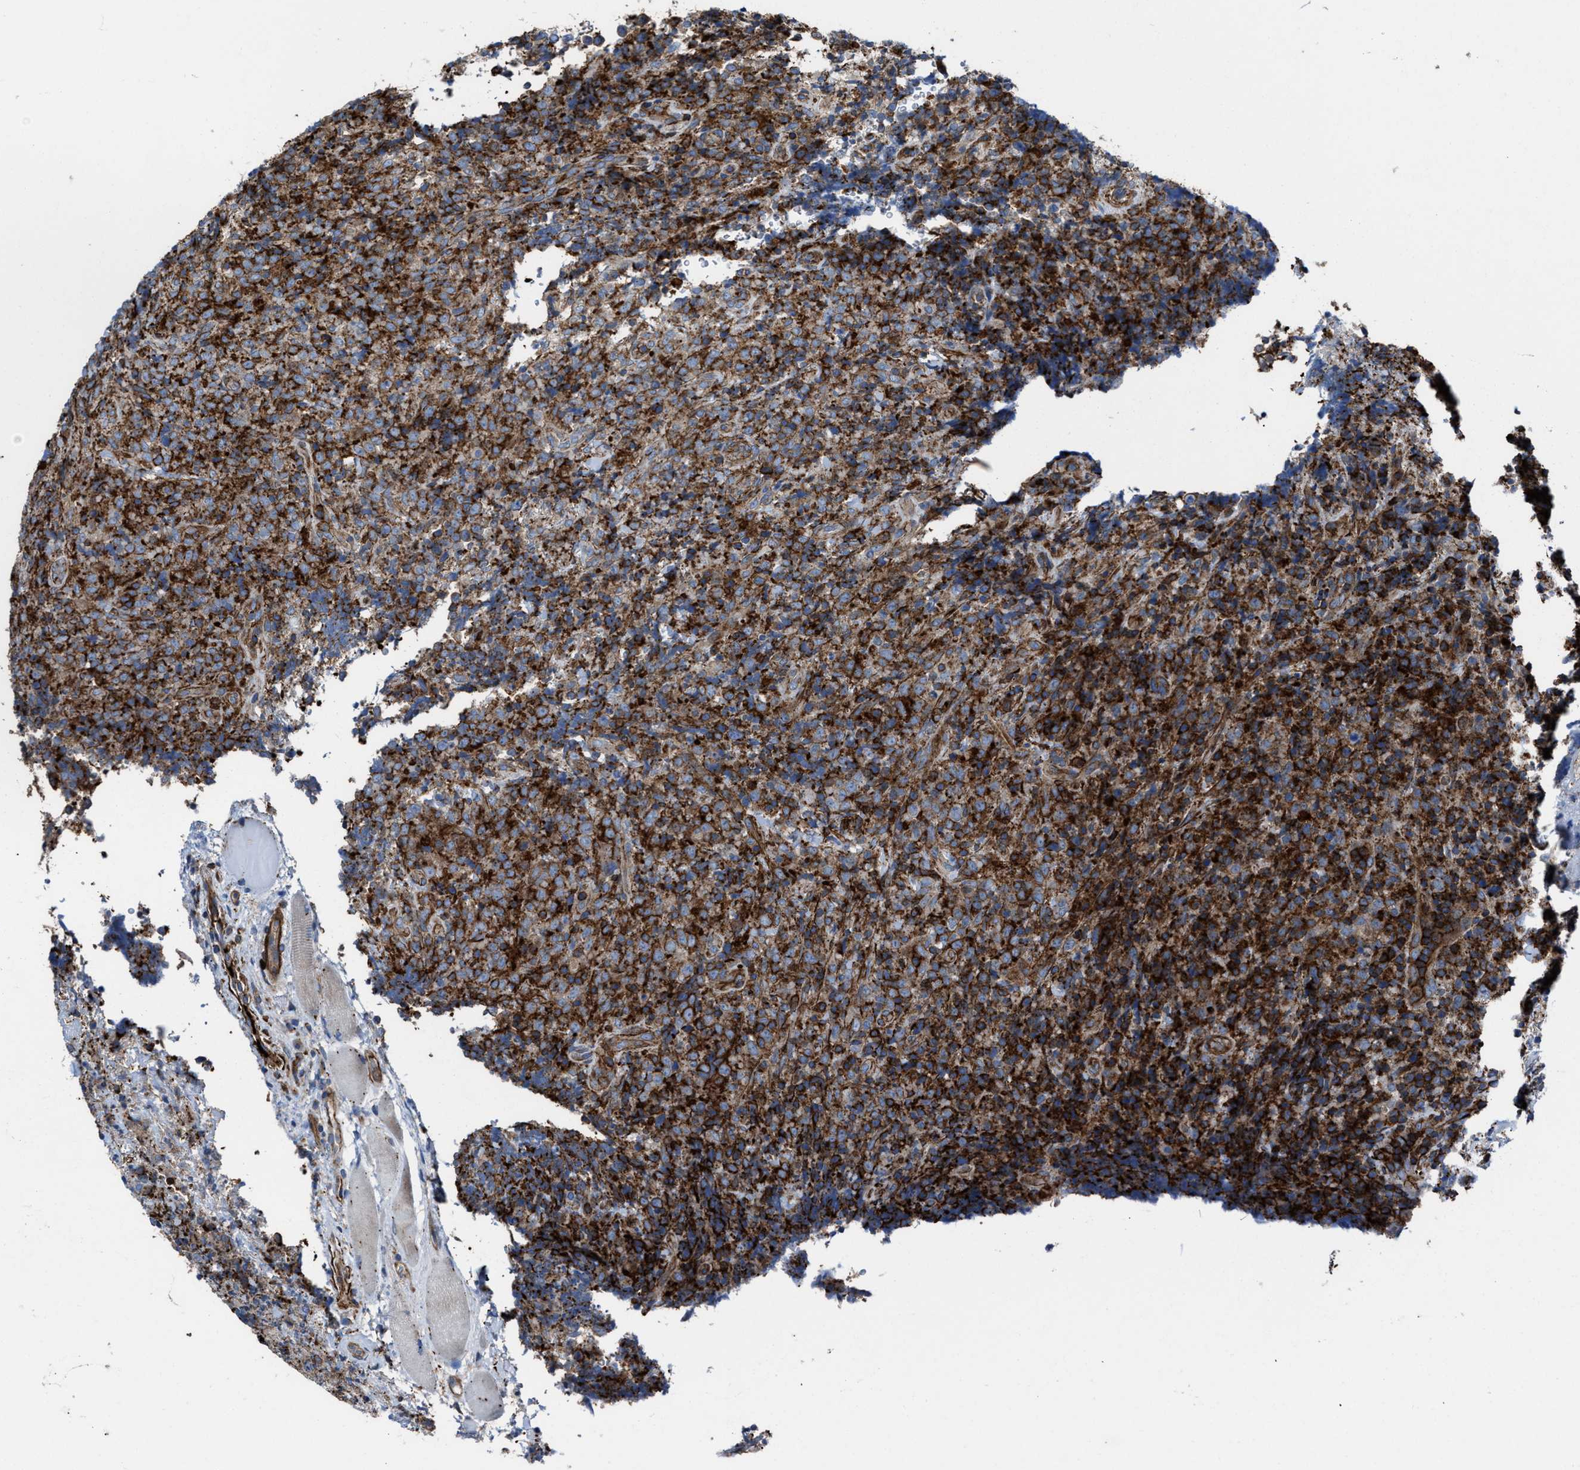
{"staining": {"intensity": "strong", "quantity": ">75%", "location": "cytoplasmic/membranous"}, "tissue": "lymphoma", "cell_type": "Tumor cells", "image_type": "cancer", "snomed": [{"axis": "morphology", "description": "Malignant lymphoma, non-Hodgkin's type, High grade"}, {"axis": "topography", "description": "Tonsil"}], "caption": "The image shows staining of lymphoma, revealing strong cytoplasmic/membranous protein expression (brown color) within tumor cells.", "gene": "AGPAT2", "patient": {"sex": "female", "age": 36}}